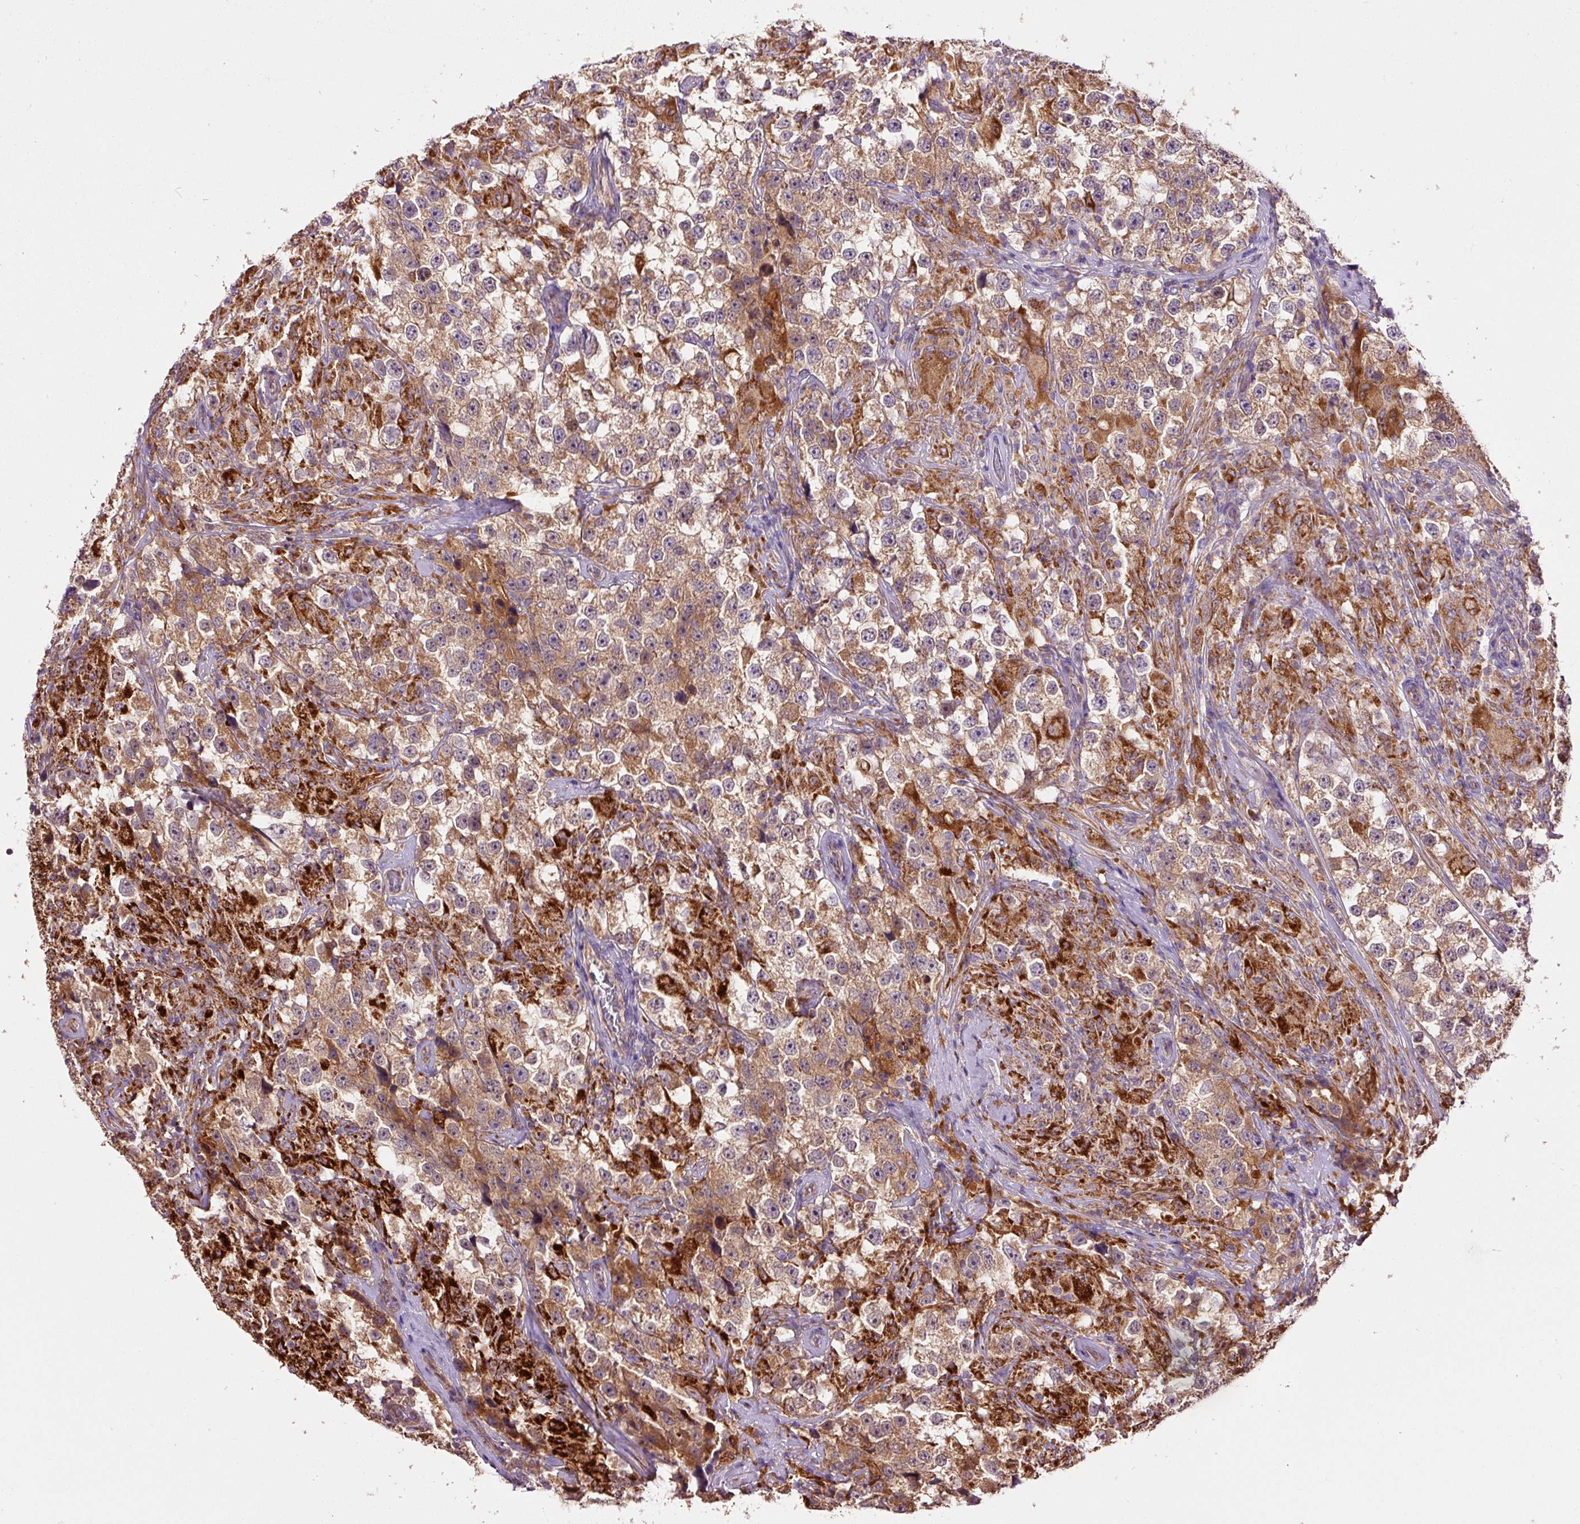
{"staining": {"intensity": "moderate", "quantity": ">75%", "location": "cytoplasmic/membranous"}, "tissue": "testis cancer", "cell_type": "Tumor cells", "image_type": "cancer", "snomed": [{"axis": "morphology", "description": "Seminoma, NOS"}, {"axis": "topography", "description": "Testis"}], "caption": "Human testis seminoma stained with a brown dye exhibits moderate cytoplasmic/membranous positive expression in approximately >75% of tumor cells.", "gene": "PCK2", "patient": {"sex": "male", "age": 46}}